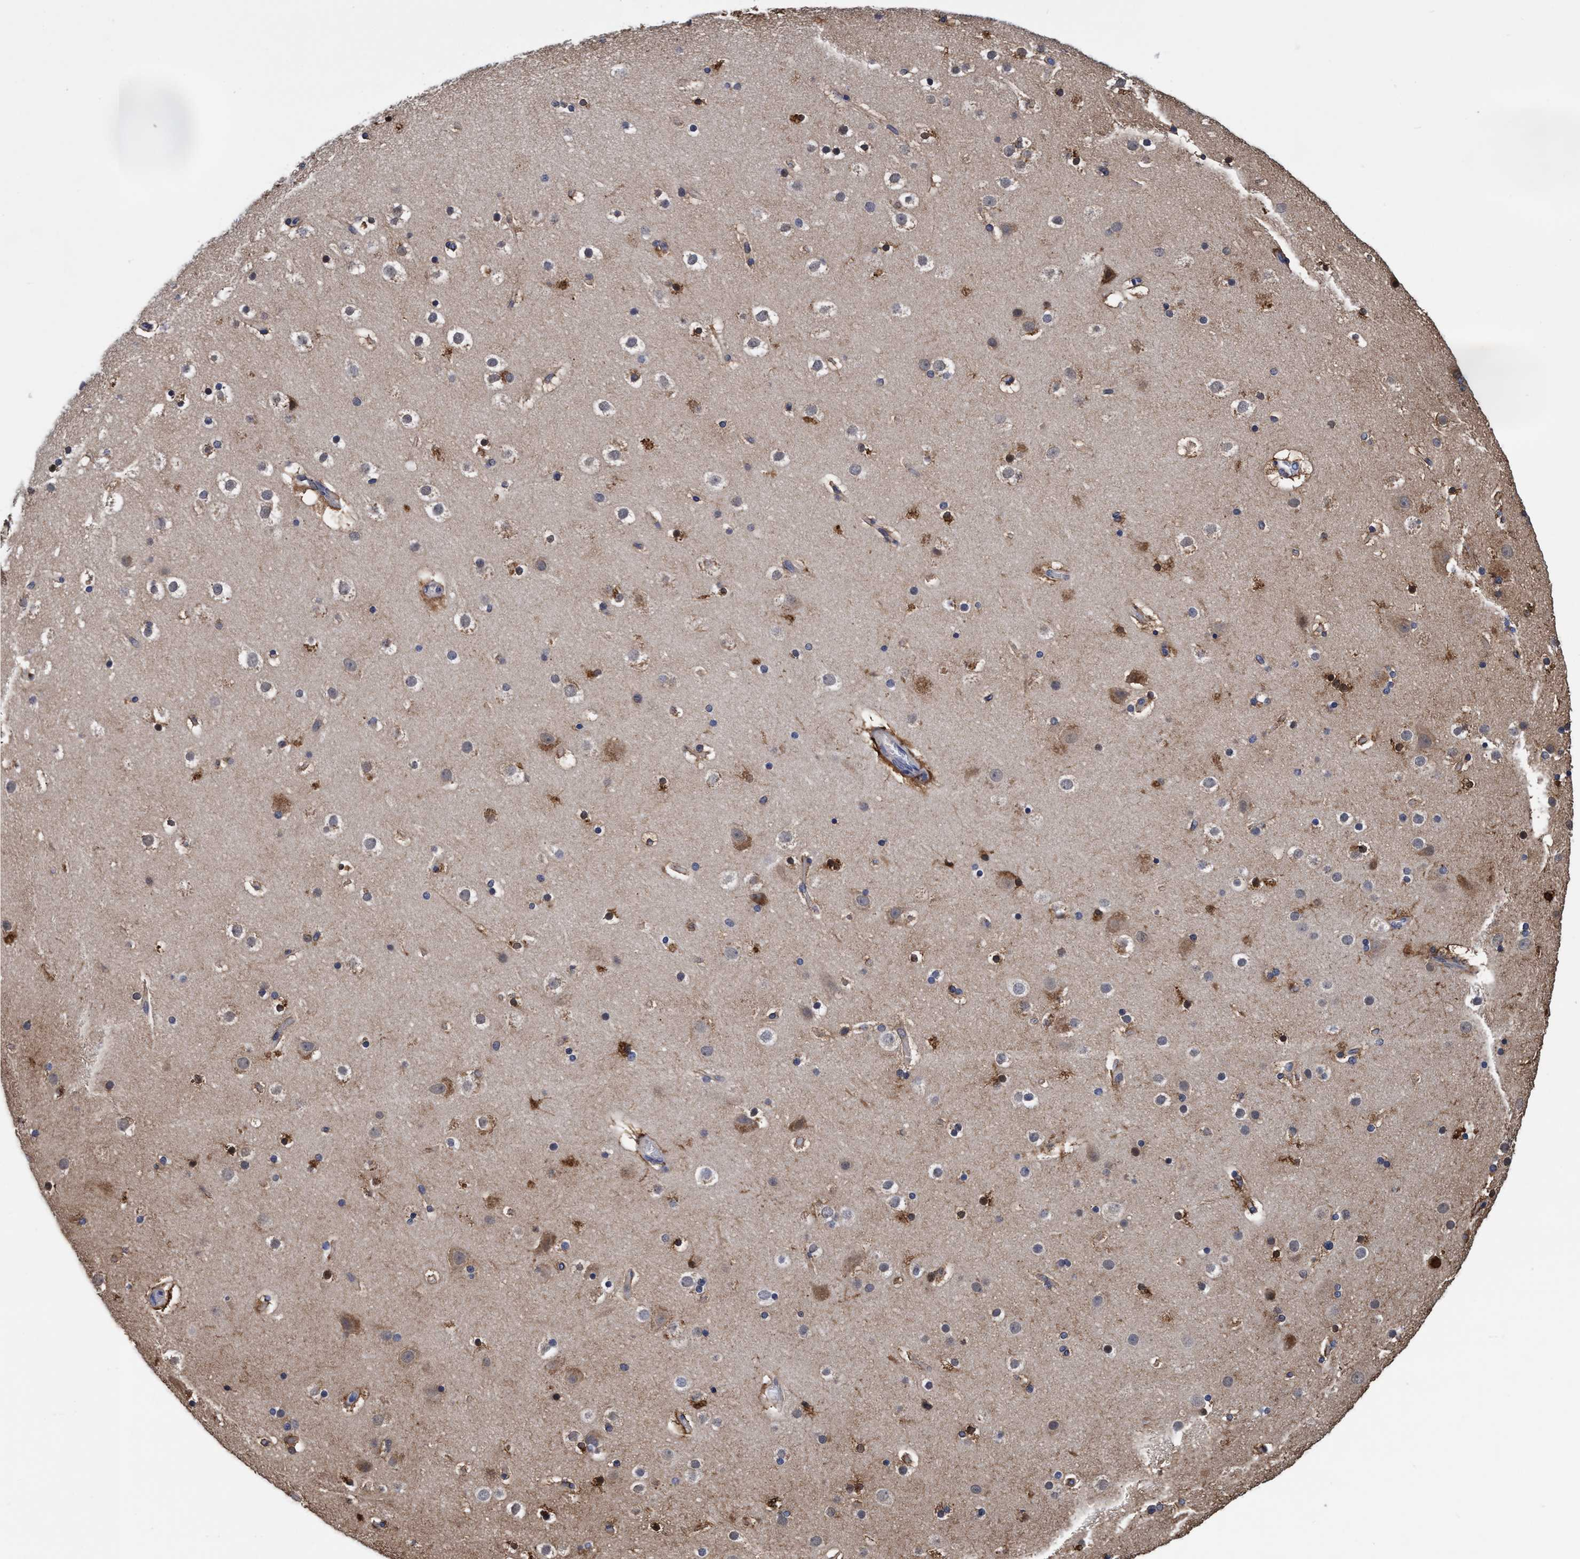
{"staining": {"intensity": "moderate", "quantity": ">75%", "location": "cytoplasmic/membranous"}, "tissue": "cerebral cortex", "cell_type": "Endothelial cells", "image_type": "normal", "snomed": [{"axis": "morphology", "description": "Normal tissue, NOS"}, {"axis": "topography", "description": "Cerebral cortex"}], "caption": "Protein staining of normal cerebral cortex demonstrates moderate cytoplasmic/membranous expression in about >75% of endothelial cells. The protein is stained brown, and the nuclei are stained in blue (DAB (3,3'-diaminobenzidine) IHC with brightfield microscopy, high magnification).", "gene": "CALCOCO2", "patient": {"sex": "male", "age": 57}}